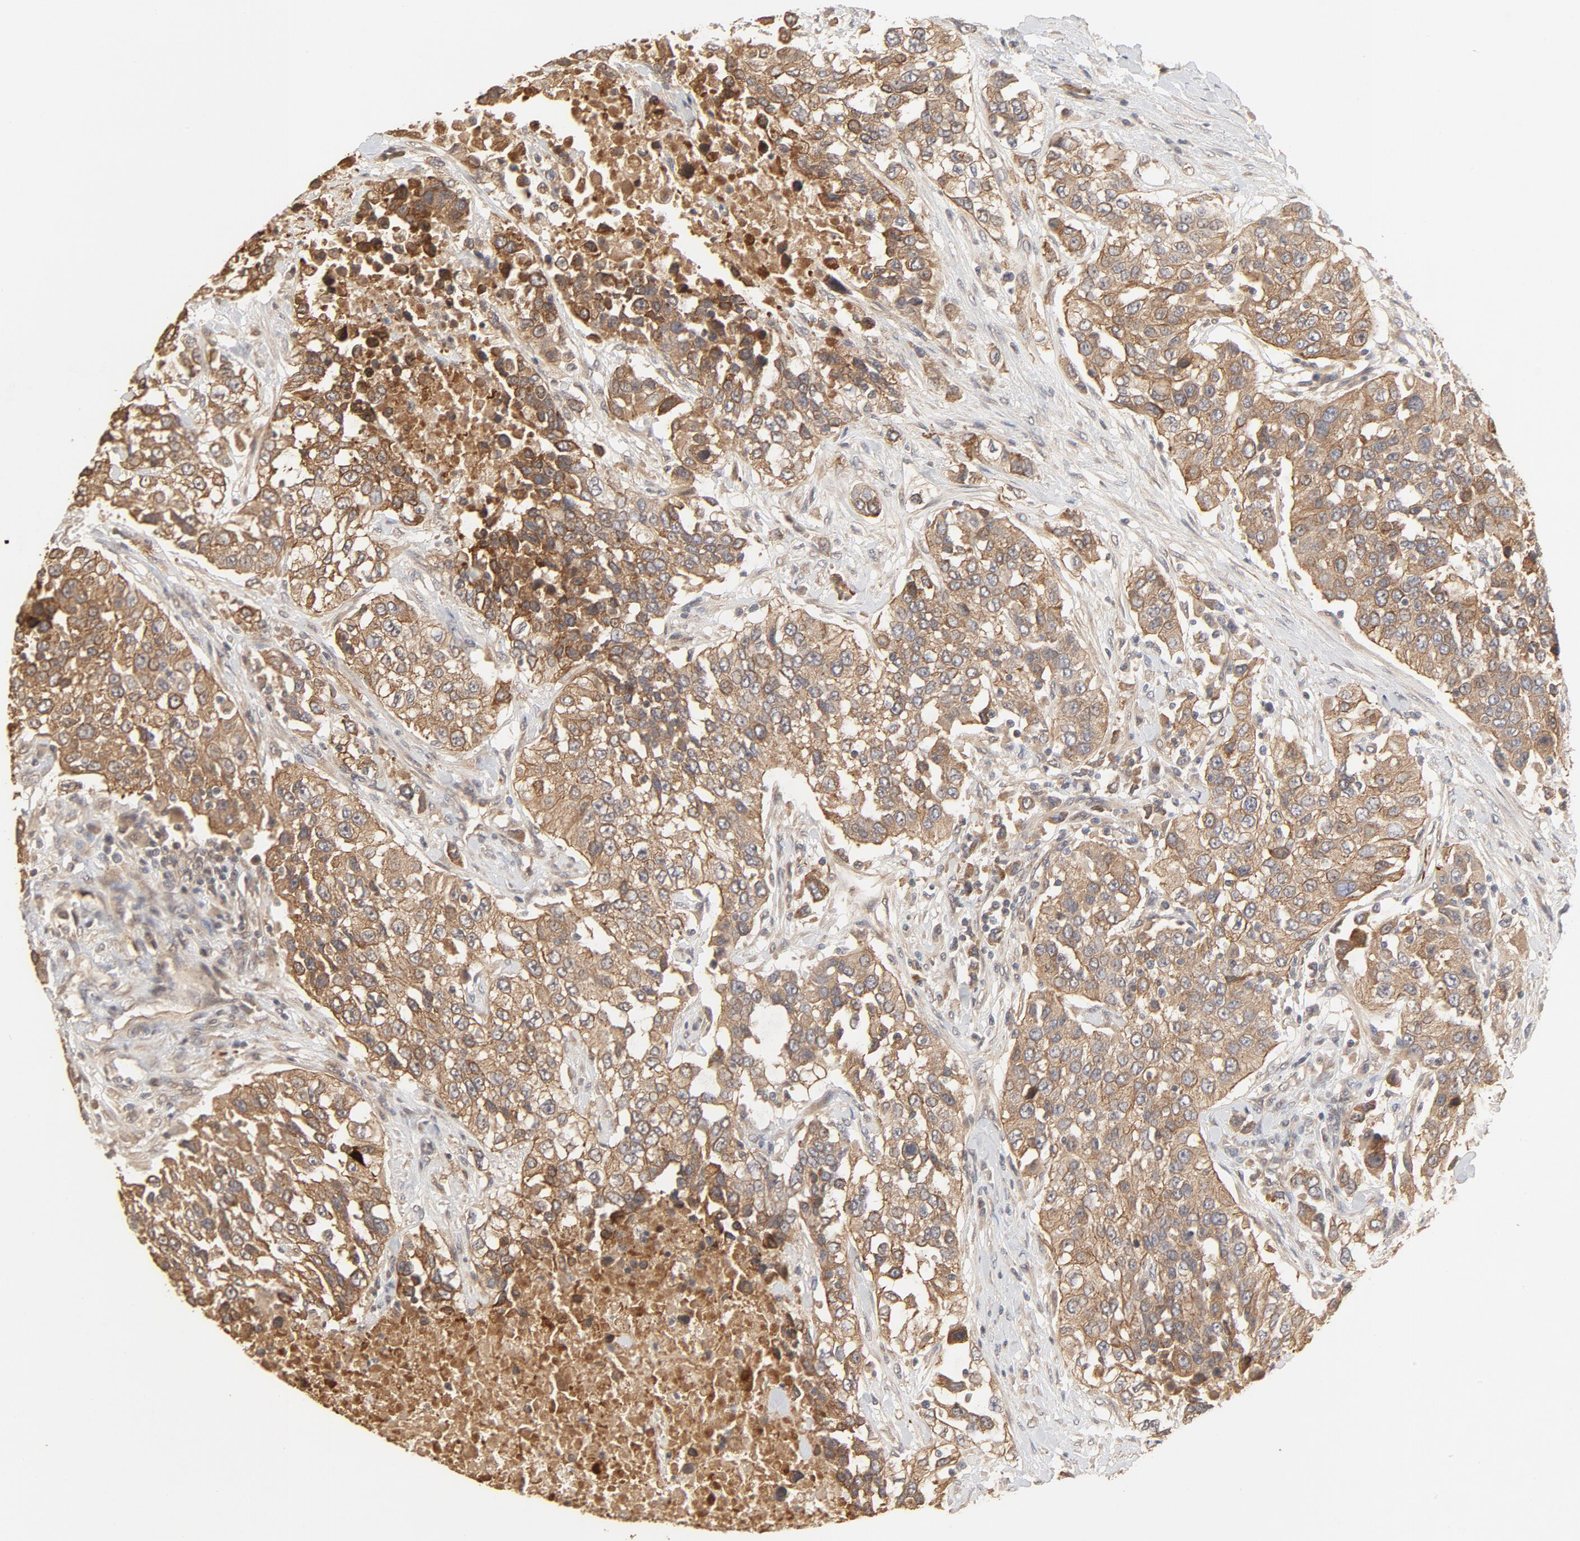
{"staining": {"intensity": "moderate", "quantity": ">75%", "location": "cytoplasmic/membranous"}, "tissue": "urothelial cancer", "cell_type": "Tumor cells", "image_type": "cancer", "snomed": [{"axis": "morphology", "description": "Urothelial carcinoma, High grade"}, {"axis": "topography", "description": "Urinary bladder"}], "caption": "Immunohistochemical staining of human urothelial cancer displays moderate cytoplasmic/membranous protein expression in approximately >75% of tumor cells. (Brightfield microscopy of DAB IHC at high magnification).", "gene": "IL3RA", "patient": {"sex": "female", "age": 80}}